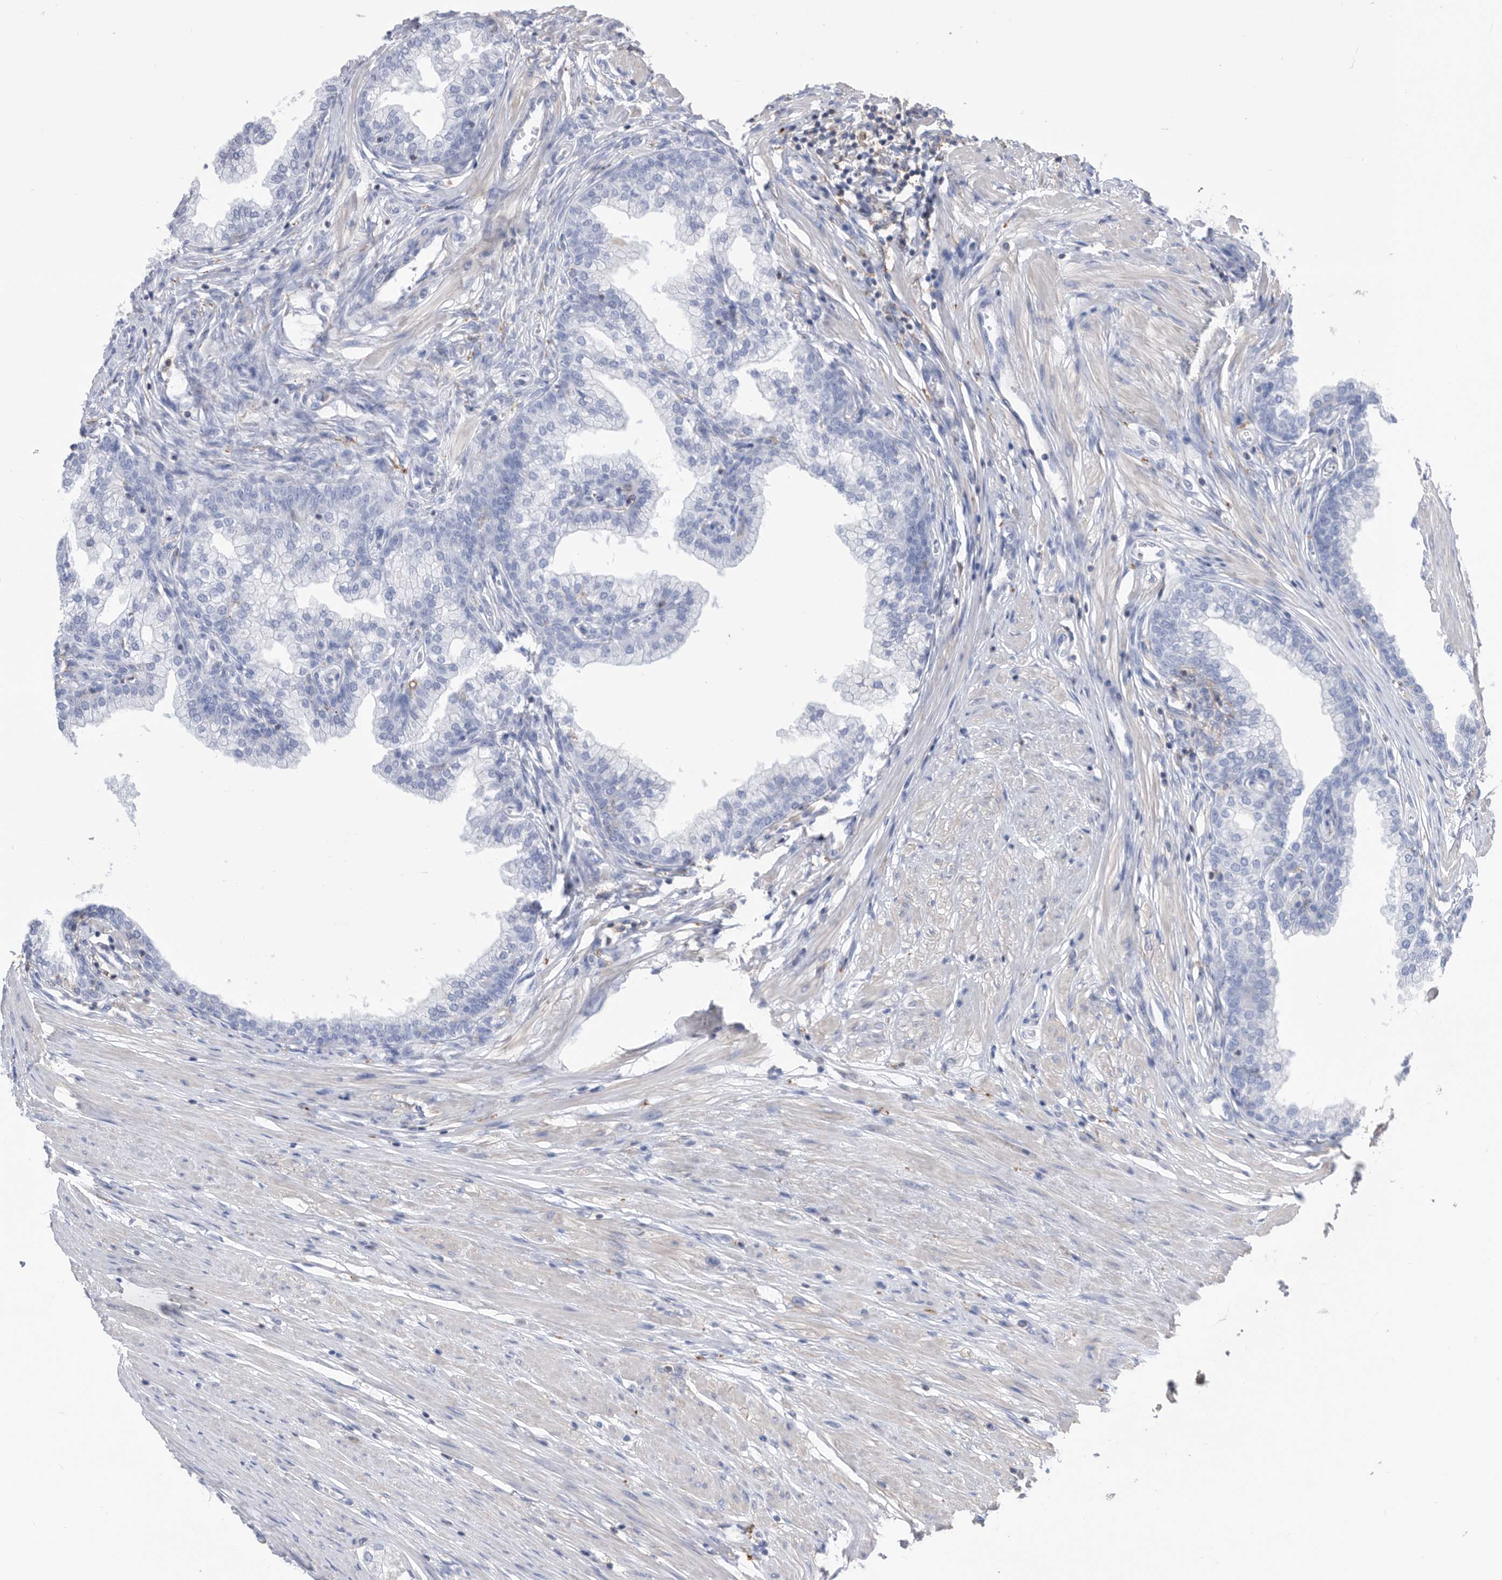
{"staining": {"intensity": "negative", "quantity": "none", "location": "none"}, "tissue": "prostate", "cell_type": "Glandular cells", "image_type": "normal", "snomed": [{"axis": "morphology", "description": "Normal tissue, NOS"}, {"axis": "morphology", "description": "Urothelial carcinoma, Low grade"}, {"axis": "topography", "description": "Urinary bladder"}, {"axis": "topography", "description": "Prostate"}], "caption": "The image reveals no significant staining in glandular cells of prostate.", "gene": "MS4A4A", "patient": {"sex": "male", "age": 60}}